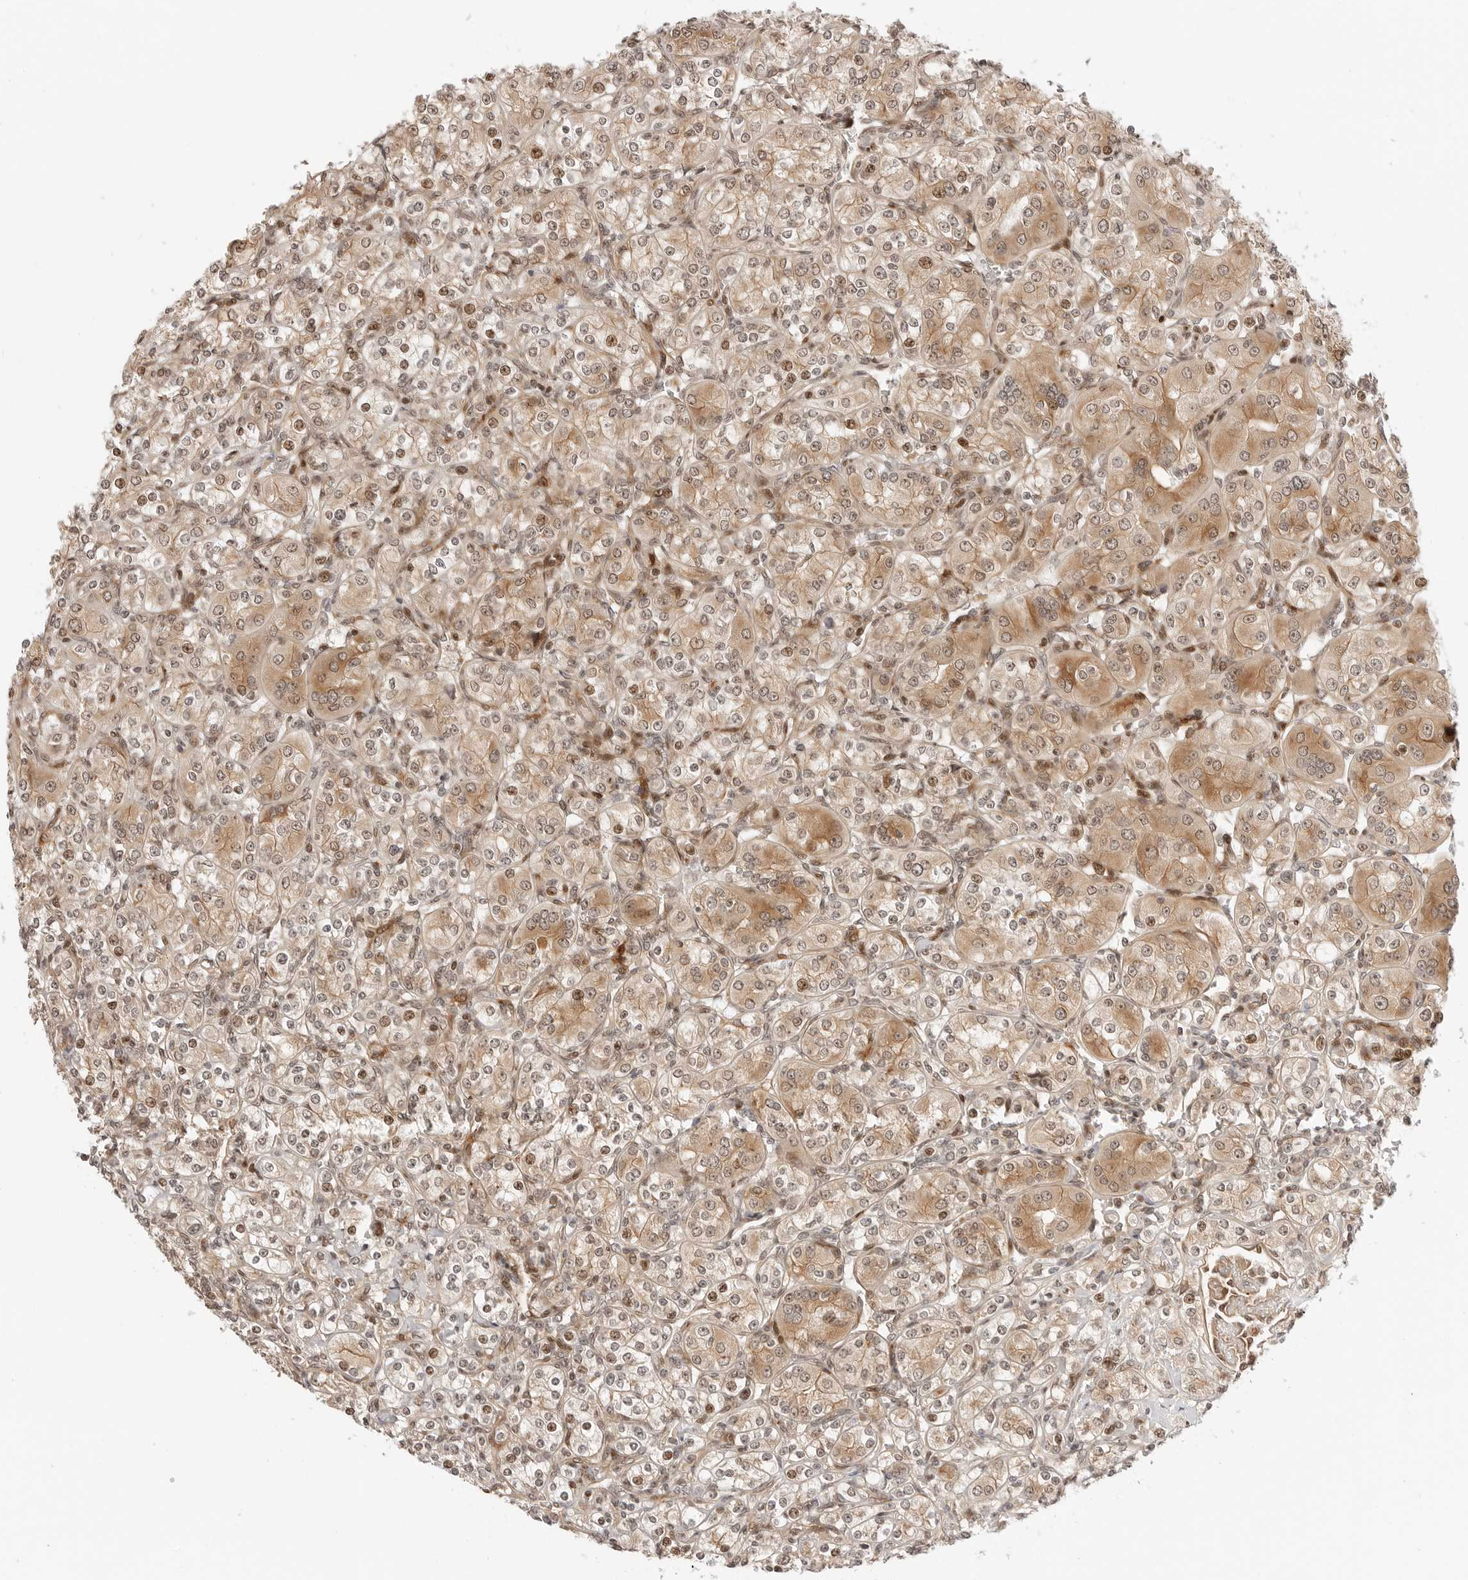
{"staining": {"intensity": "moderate", "quantity": ">75%", "location": "cytoplasmic/membranous,nuclear"}, "tissue": "renal cancer", "cell_type": "Tumor cells", "image_type": "cancer", "snomed": [{"axis": "morphology", "description": "Adenocarcinoma, NOS"}, {"axis": "topography", "description": "Kidney"}], "caption": "Adenocarcinoma (renal) tissue shows moderate cytoplasmic/membranous and nuclear staining in approximately >75% of tumor cells The staining was performed using DAB to visualize the protein expression in brown, while the nuclei were stained in blue with hematoxylin (Magnification: 20x).", "gene": "GEM", "patient": {"sex": "male", "age": 77}}